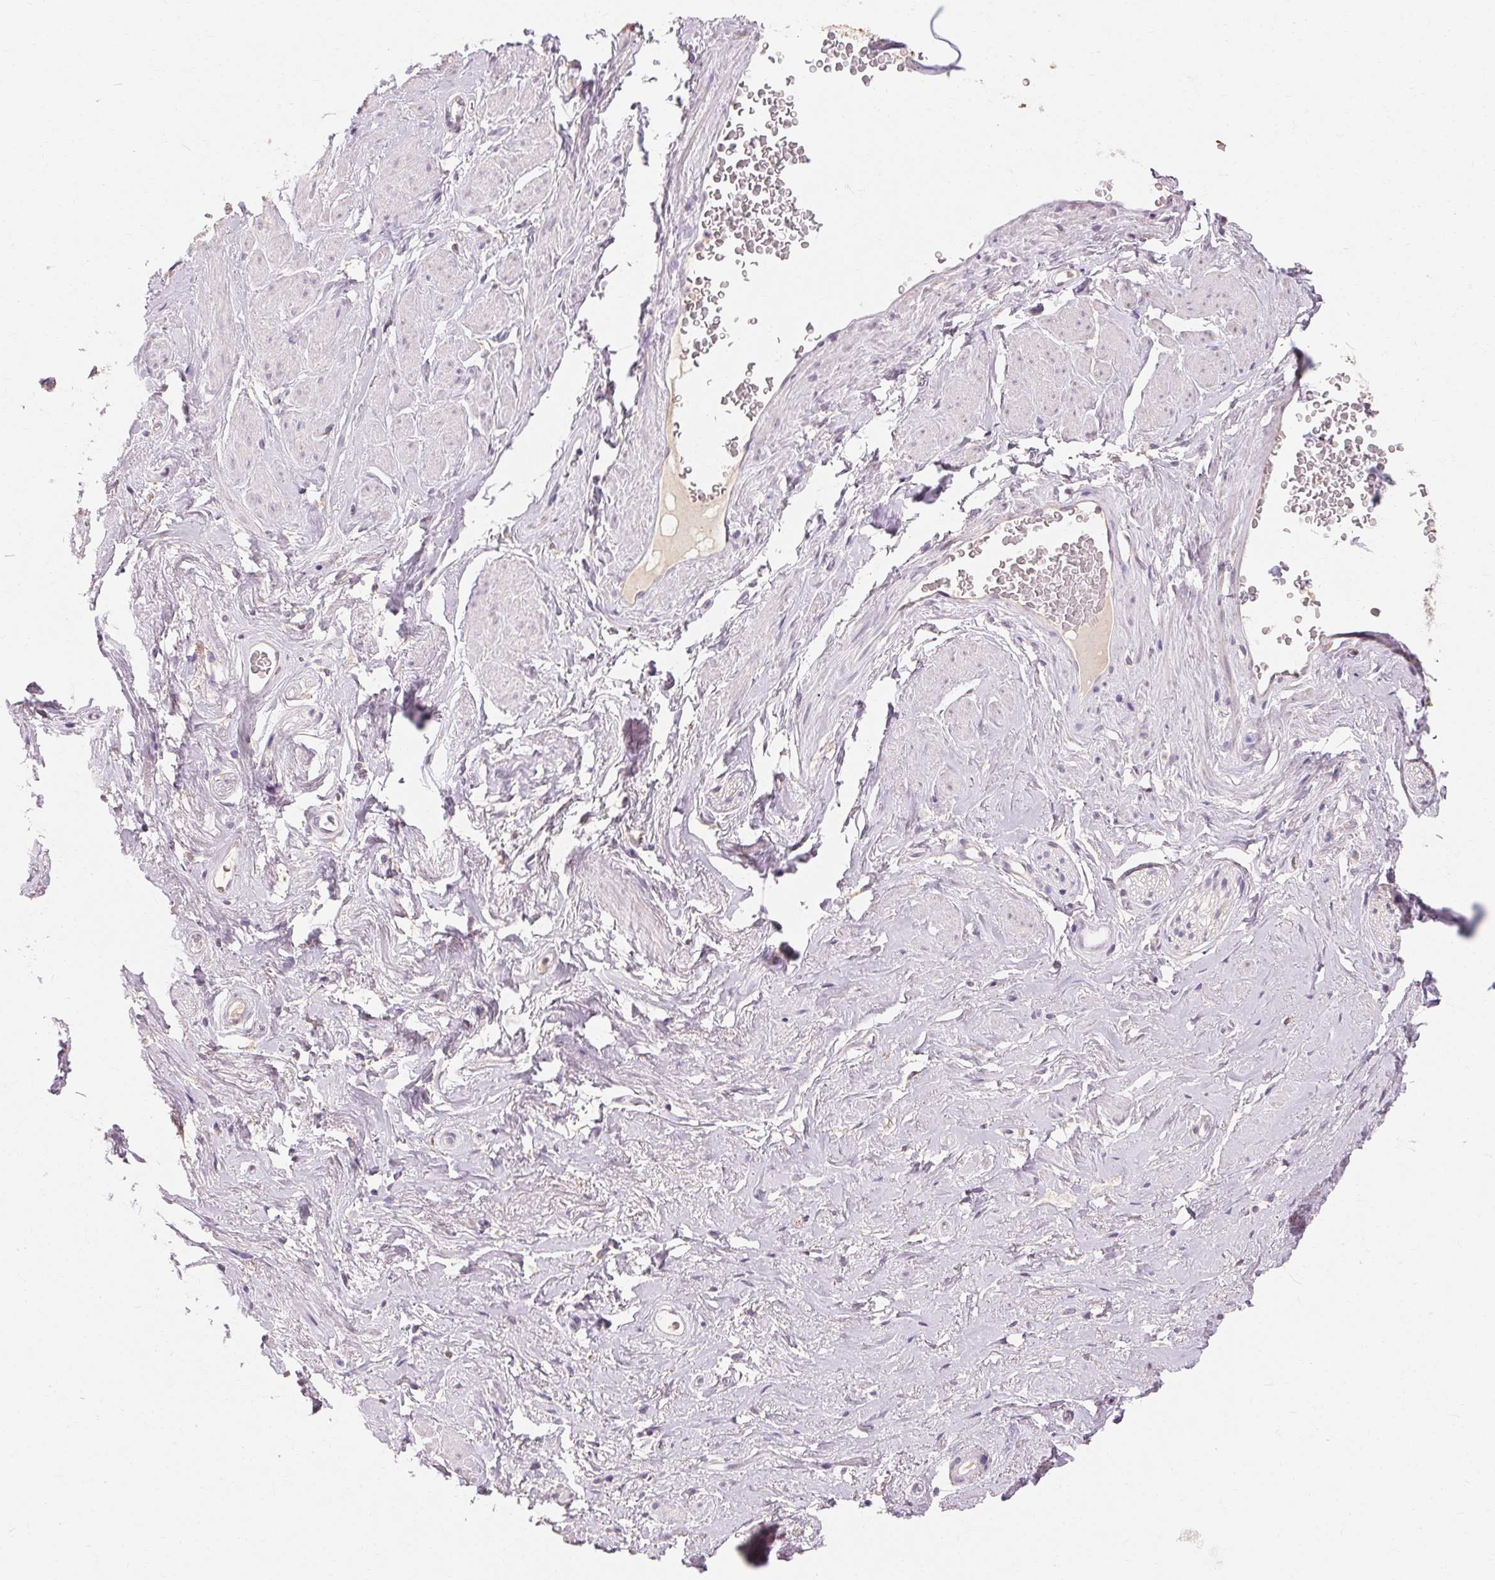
{"staining": {"intensity": "negative", "quantity": "none", "location": "none"}, "tissue": "soft tissue", "cell_type": "Fibroblasts", "image_type": "normal", "snomed": [{"axis": "morphology", "description": "Normal tissue, NOS"}, {"axis": "topography", "description": "Vagina"}, {"axis": "topography", "description": "Peripheral nerve tissue"}], "caption": "This image is of benign soft tissue stained with immunohistochemistry to label a protein in brown with the nuclei are counter-stained blue. There is no staining in fibroblasts.", "gene": "MAP7D2", "patient": {"sex": "female", "age": 71}}